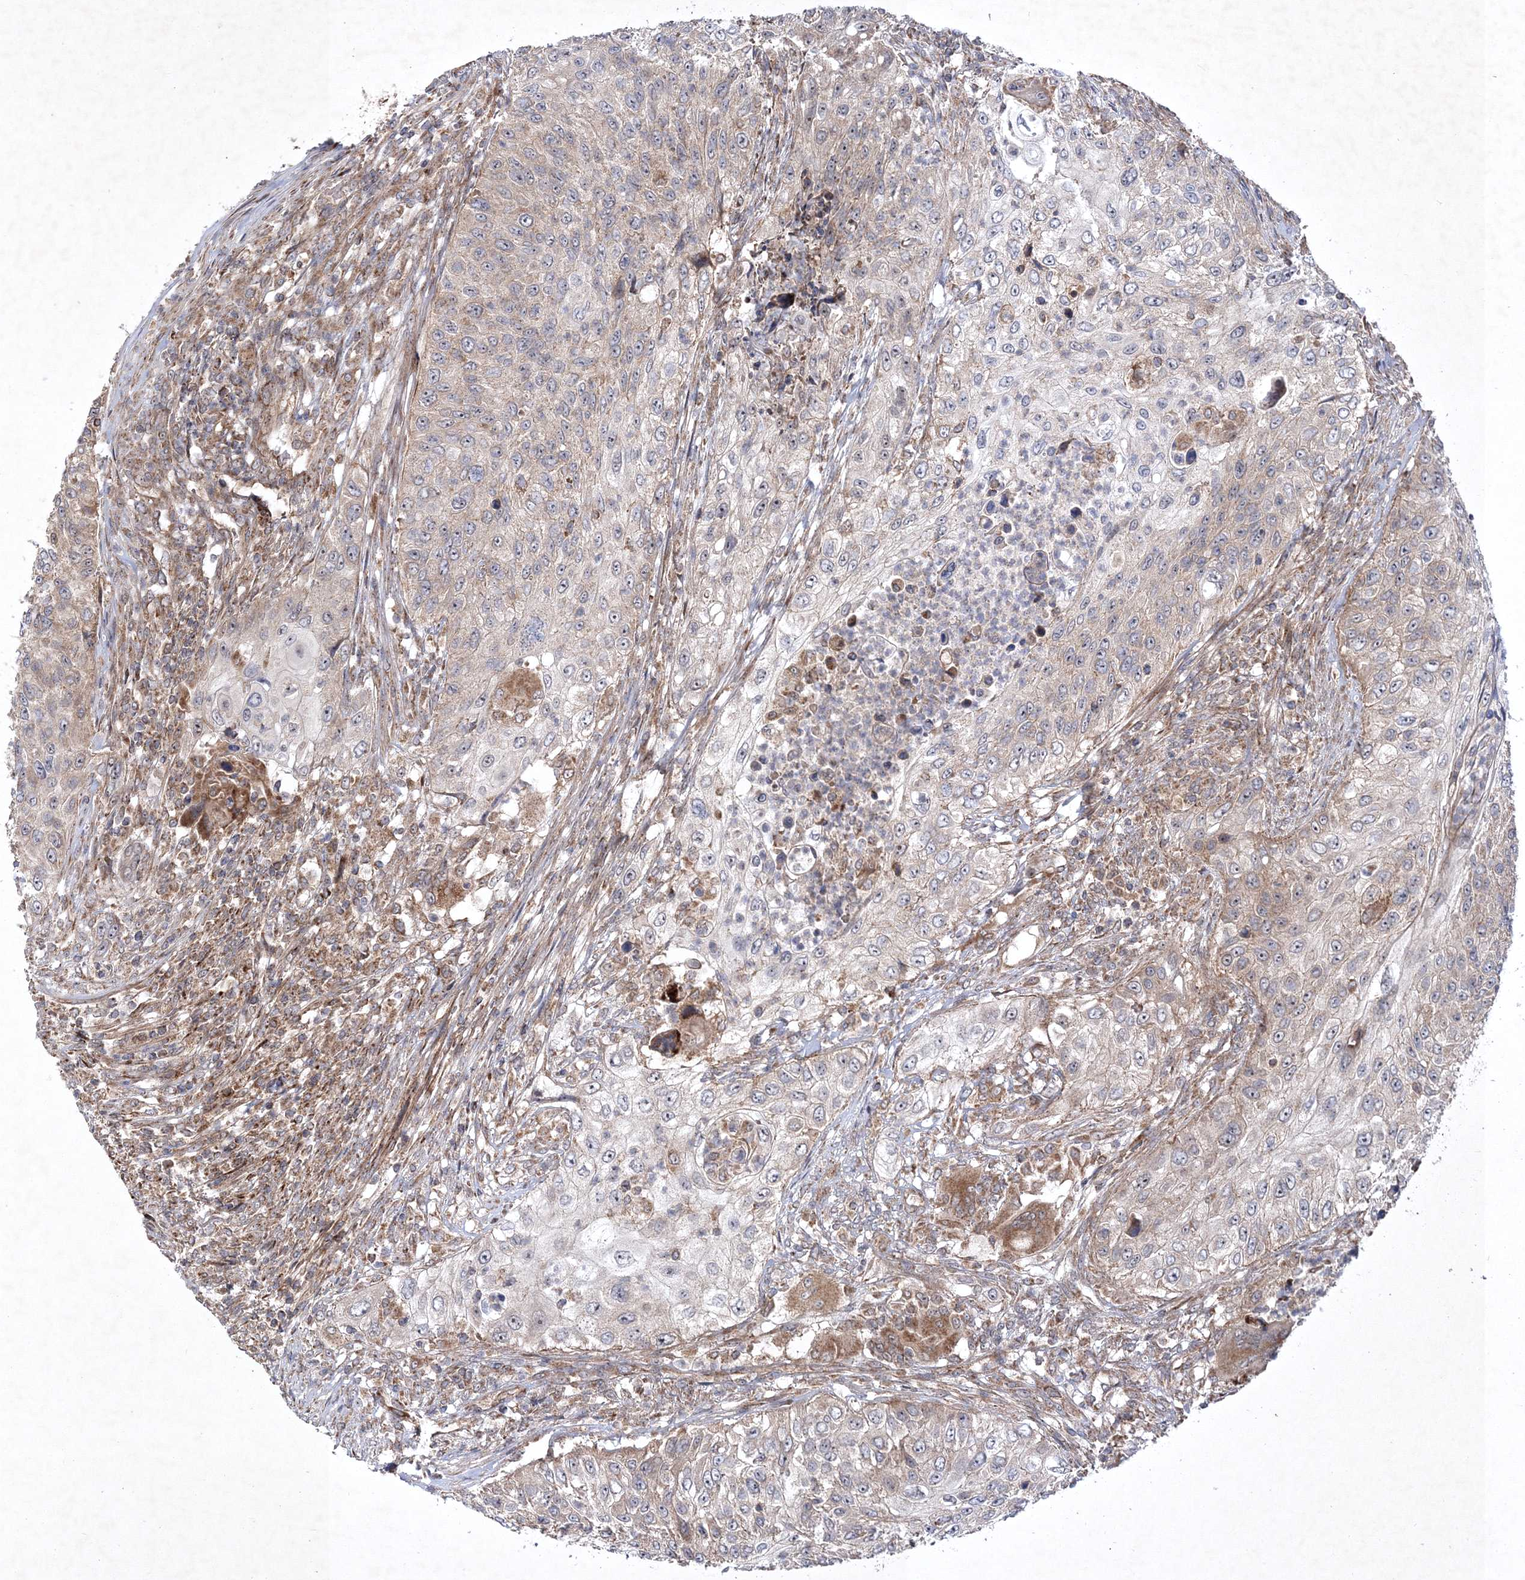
{"staining": {"intensity": "weak", "quantity": "25%-75%", "location": "cytoplasmic/membranous"}, "tissue": "urothelial cancer", "cell_type": "Tumor cells", "image_type": "cancer", "snomed": [{"axis": "morphology", "description": "Urothelial carcinoma, High grade"}, {"axis": "topography", "description": "Urinary bladder"}], "caption": "An image of urothelial carcinoma (high-grade) stained for a protein shows weak cytoplasmic/membranous brown staining in tumor cells.", "gene": "SCRN3", "patient": {"sex": "female", "age": 60}}